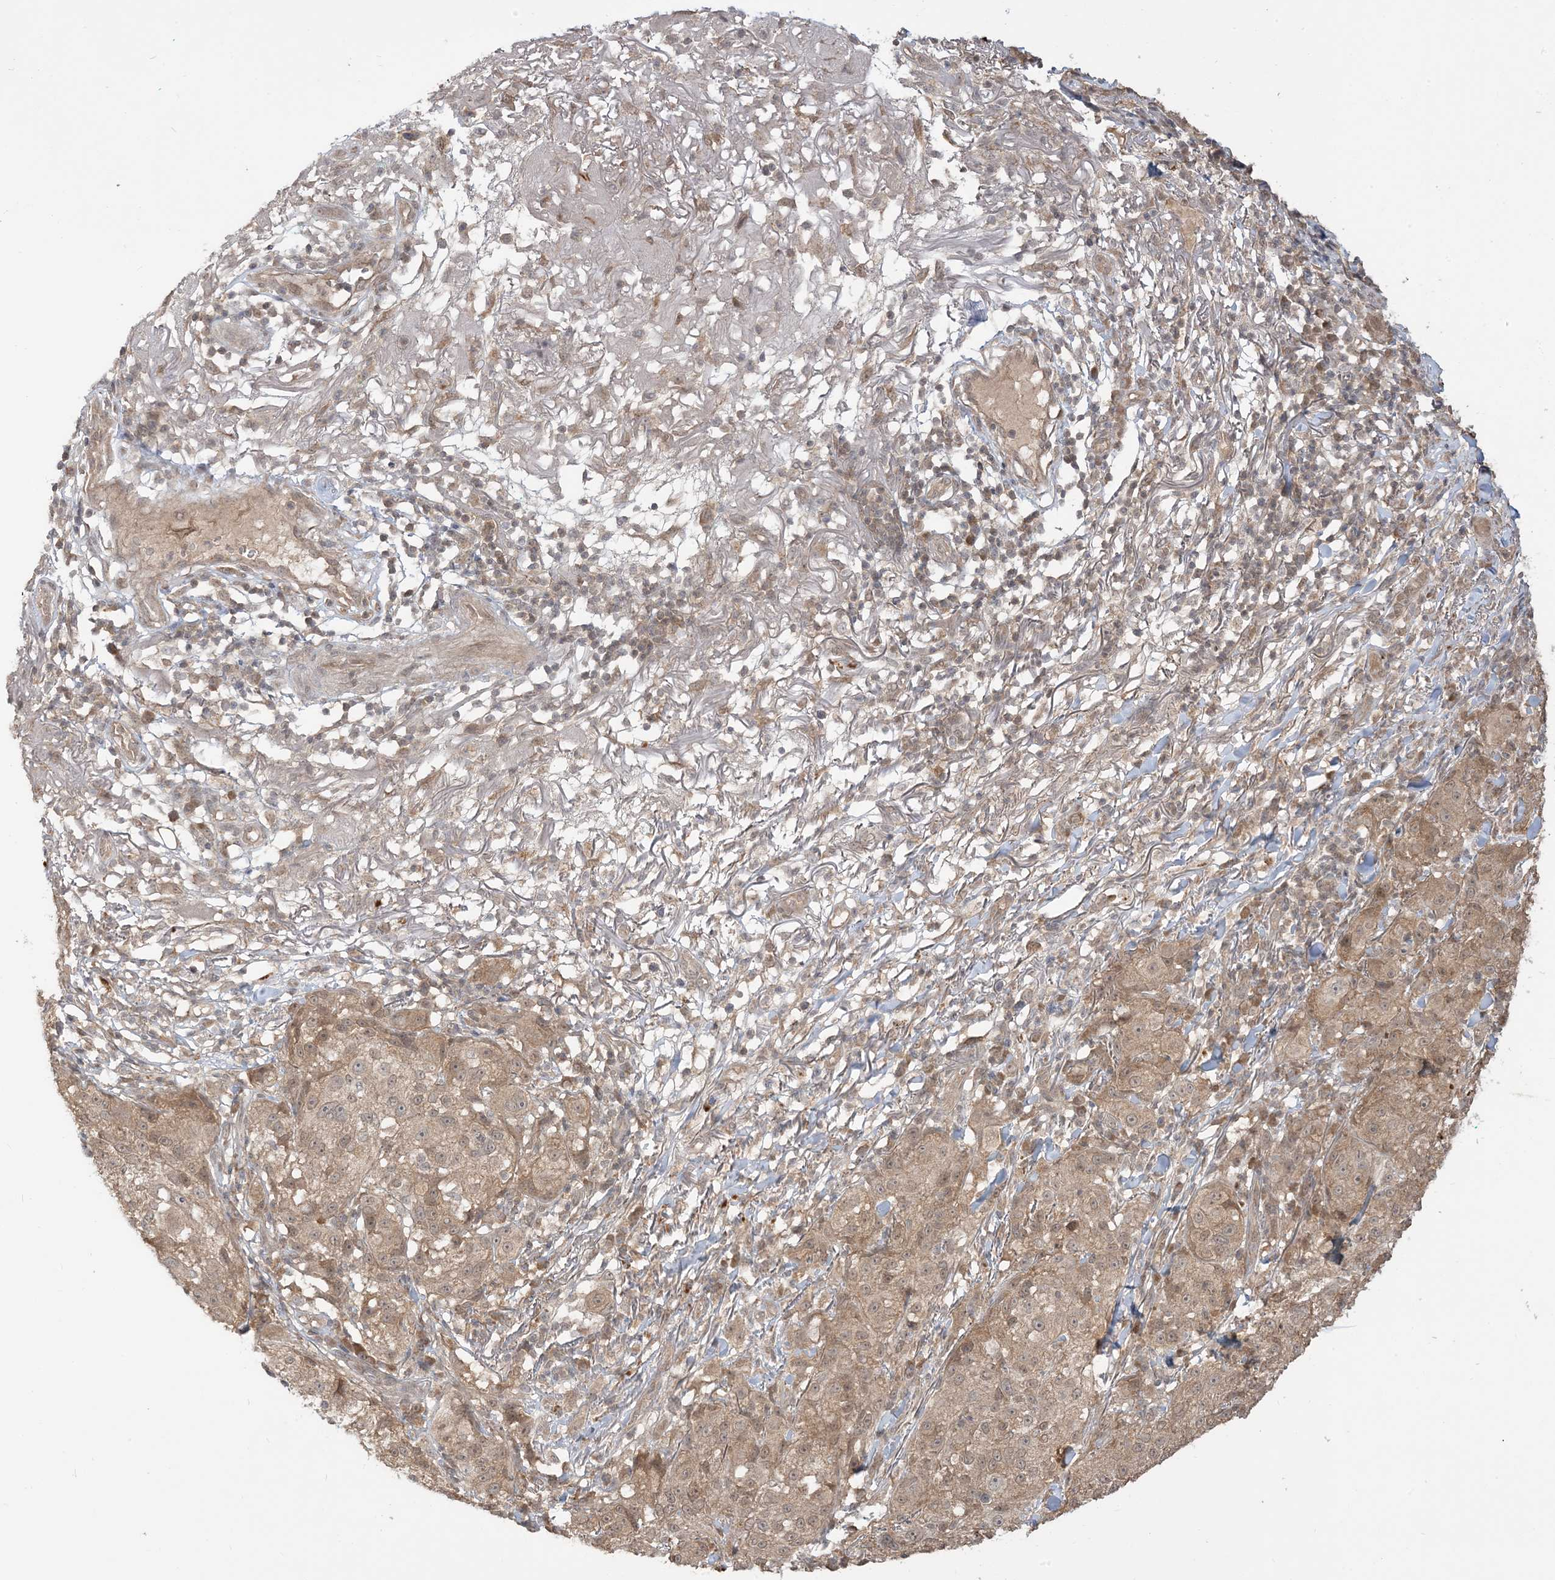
{"staining": {"intensity": "weak", "quantity": ">75%", "location": "cytoplasmic/membranous"}, "tissue": "melanoma", "cell_type": "Tumor cells", "image_type": "cancer", "snomed": [{"axis": "morphology", "description": "Necrosis, NOS"}, {"axis": "morphology", "description": "Malignant melanoma, NOS"}, {"axis": "topography", "description": "Skin"}], "caption": "Weak cytoplasmic/membranous positivity is appreciated in about >75% of tumor cells in malignant melanoma.", "gene": "TBCC", "patient": {"sex": "female", "age": 87}}